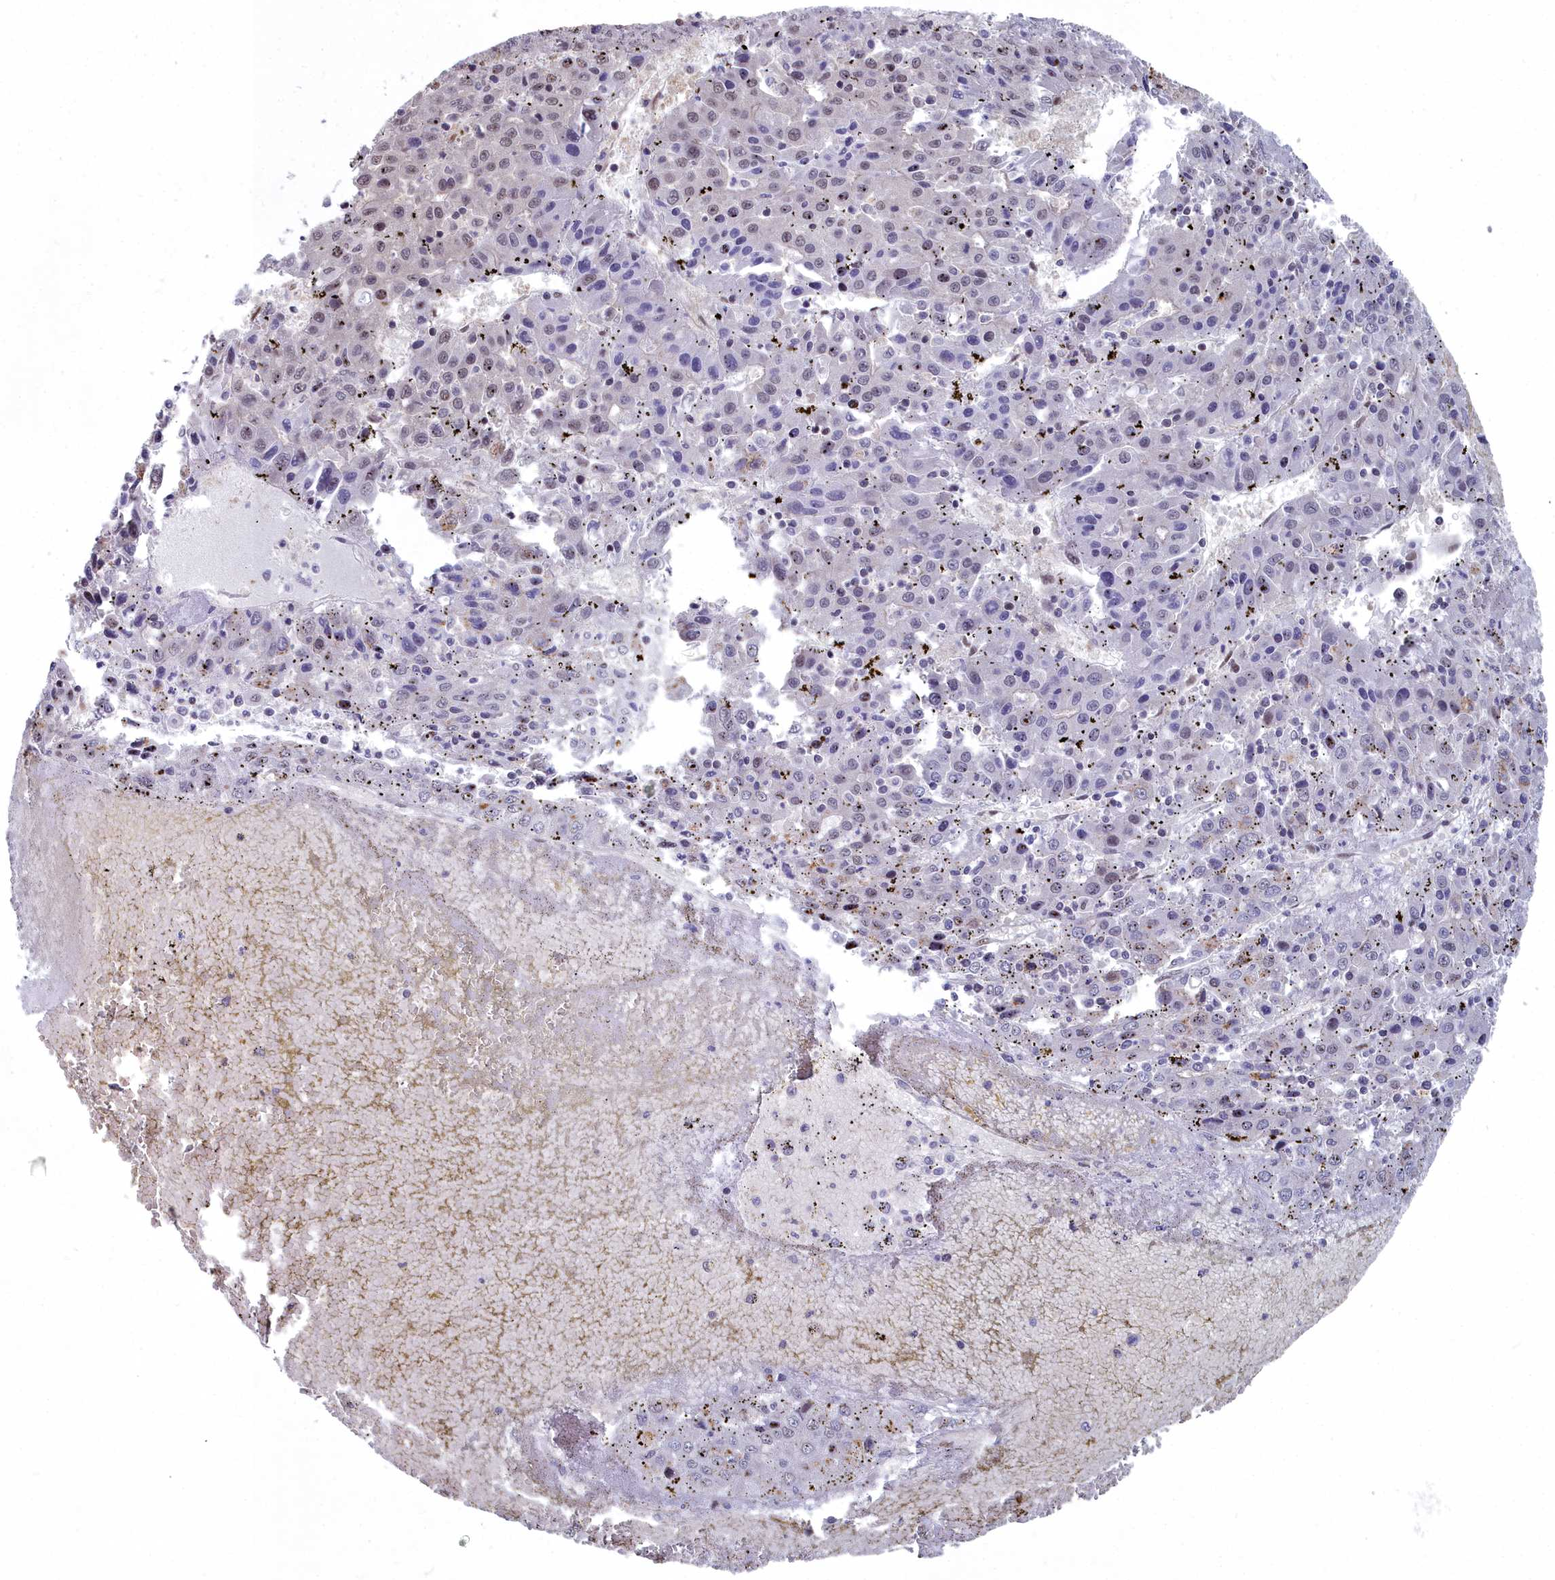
{"staining": {"intensity": "weak", "quantity": "<25%", "location": "nuclear"}, "tissue": "liver cancer", "cell_type": "Tumor cells", "image_type": "cancer", "snomed": [{"axis": "morphology", "description": "Carcinoma, Hepatocellular, NOS"}, {"axis": "topography", "description": "Liver"}], "caption": "Hepatocellular carcinoma (liver) stained for a protein using immunohistochemistry (IHC) reveals no positivity tumor cells.", "gene": "RPS27A", "patient": {"sex": "female", "age": 53}}